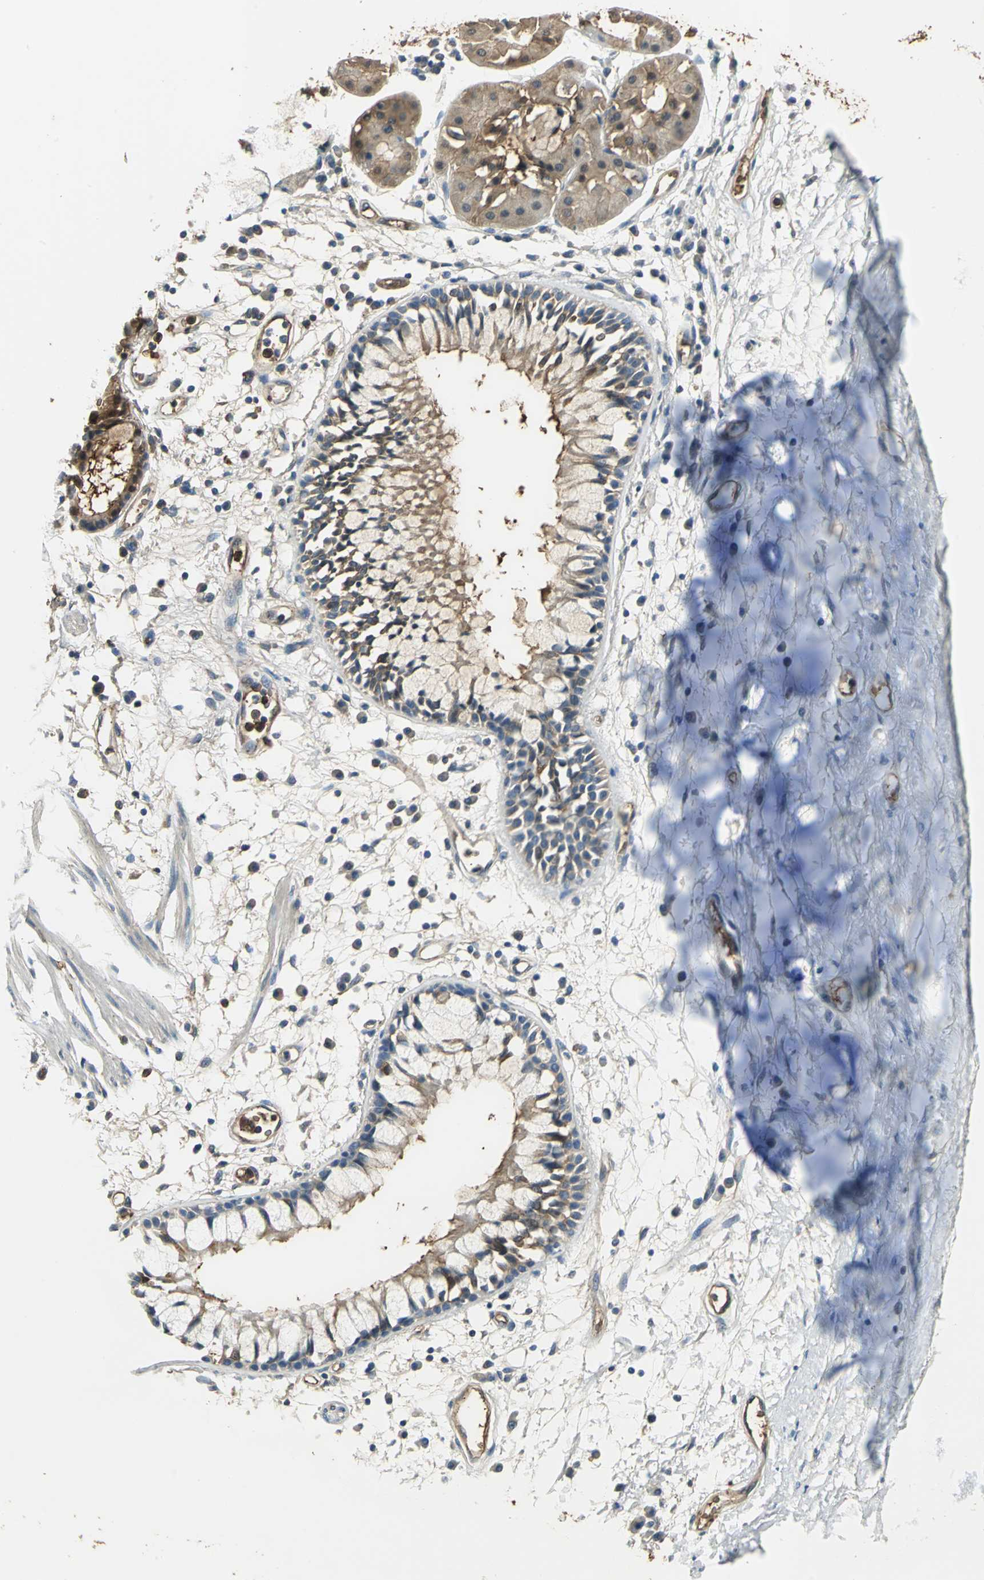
{"staining": {"intensity": "moderate", "quantity": "25%-75%", "location": "cytoplasmic/membranous"}, "tissue": "adipose tissue", "cell_type": "Adipocytes", "image_type": "normal", "snomed": [{"axis": "morphology", "description": "Normal tissue, NOS"}, {"axis": "morphology", "description": "Adenocarcinoma, NOS"}, {"axis": "topography", "description": "Cartilage tissue"}, {"axis": "topography", "description": "Bronchus"}, {"axis": "topography", "description": "Lung"}], "caption": "Immunohistochemical staining of unremarkable adipose tissue displays moderate cytoplasmic/membranous protein staining in approximately 25%-75% of adipocytes. The staining is performed using DAB (3,3'-diaminobenzidine) brown chromogen to label protein expression. The nuclei are counter-stained blue using hematoxylin.", "gene": "DDAH1", "patient": {"sex": "female", "age": 67}}